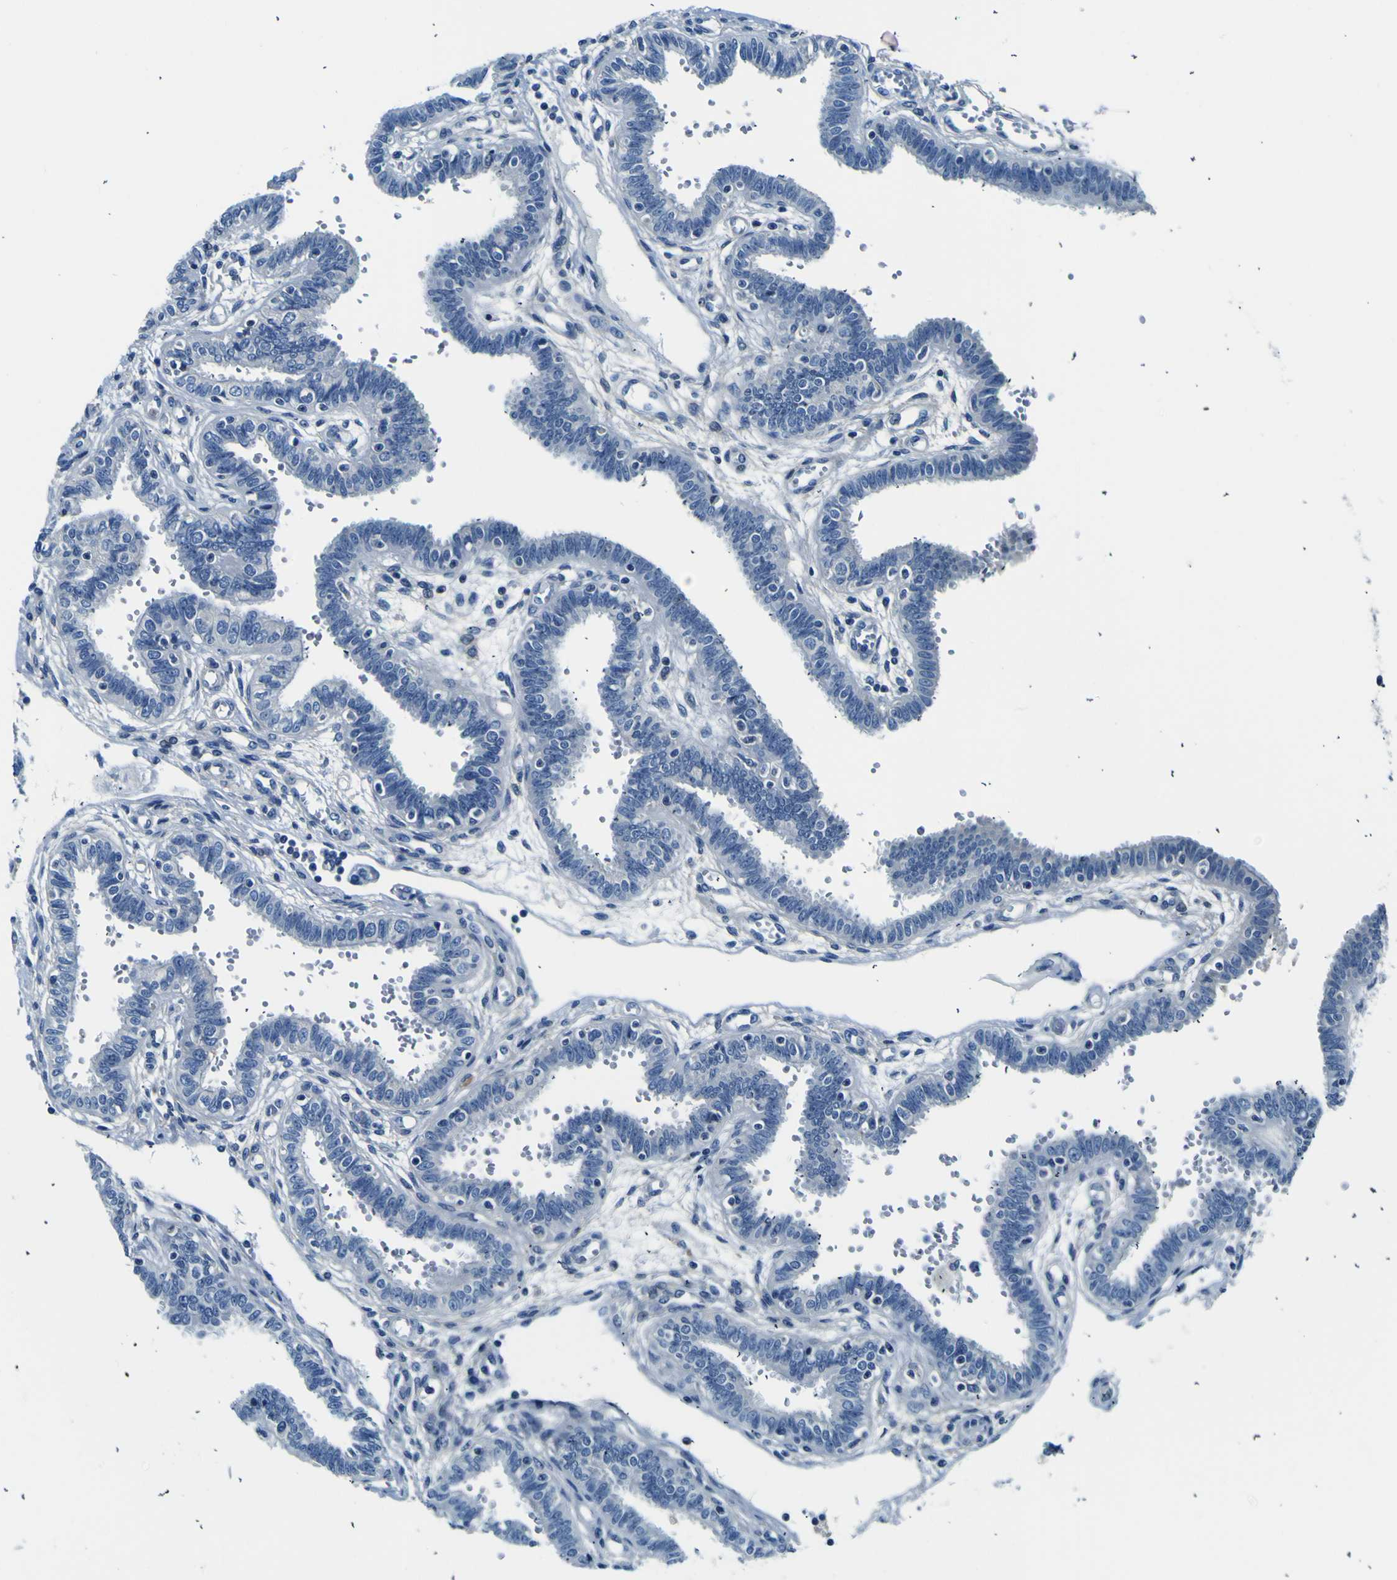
{"staining": {"intensity": "negative", "quantity": "none", "location": "none"}, "tissue": "fallopian tube", "cell_type": "Glandular cells", "image_type": "normal", "snomed": [{"axis": "morphology", "description": "Normal tissue, NOS"}, {"axis": "topography", "description": "Fallopian tube"}], "caption": "IHC histopathology image of normal fallopian tube: fallopian tube stained with DAB (3,3'-diaminobenzidine) exhibits no significant protein positivity in glandular cells. (Immunohistochemistry, brightfield microscopy, high magnification).", "gene": "ADGRA2", "patient": {"sex": "female", "age": 32}}